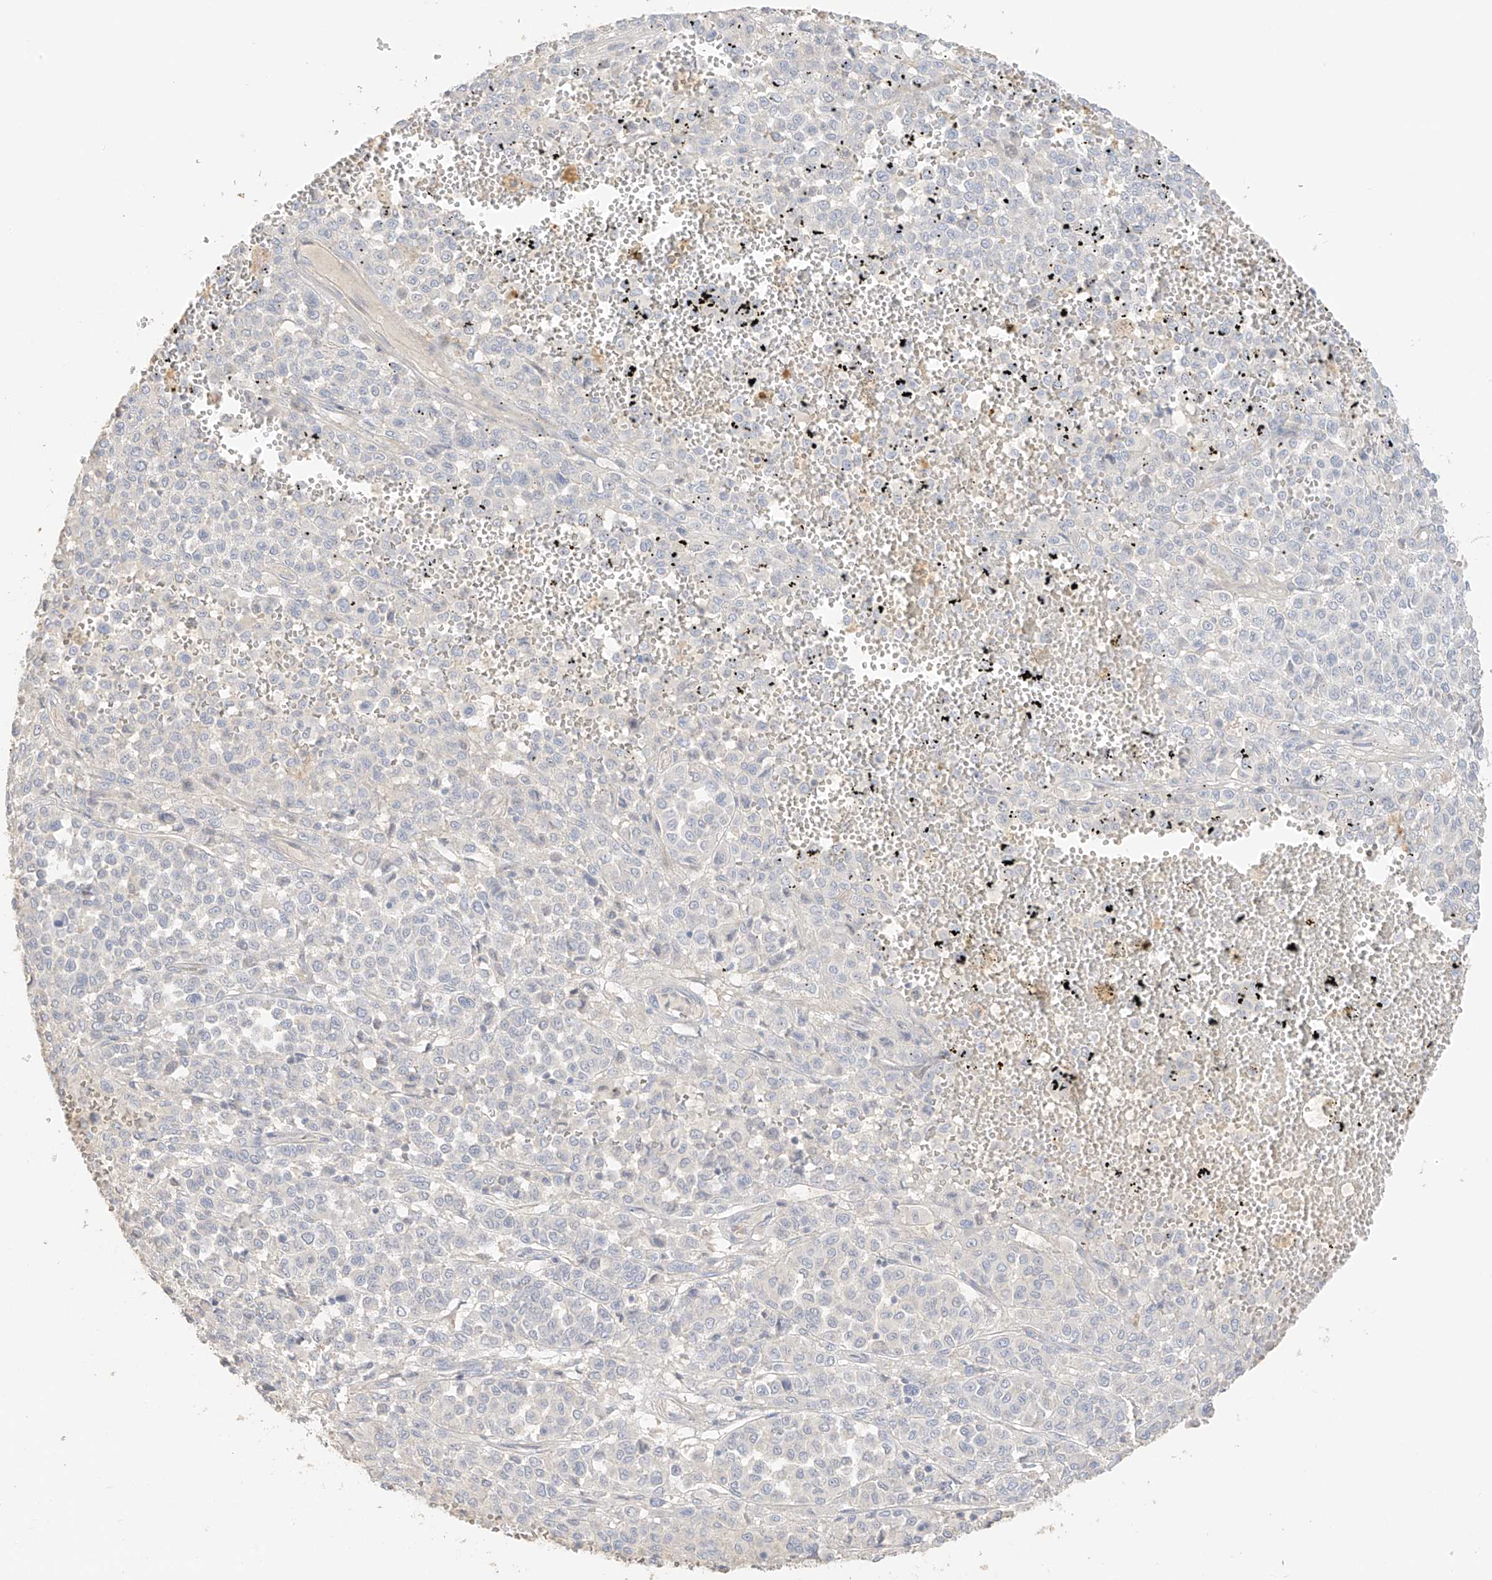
{"staining": {"intensity": "negative", "quantity": "none", "location": "none"}, "tissue": "melanoma", "cell_type": "Tumor cells", "image_type": "cancer", "snomed": [{"axis": "morphology", "description": "Malignant melanoma, Metastatic site"}, {"axis": "topography", "description": "Pancreas"}], "caption": "Human malignant melanoma (metastatic site) stained for a protein using IHC shows no positivity in tumor cells.", "gene": "ZBTB41", "patient": {"sex": "female", "age": 30}}